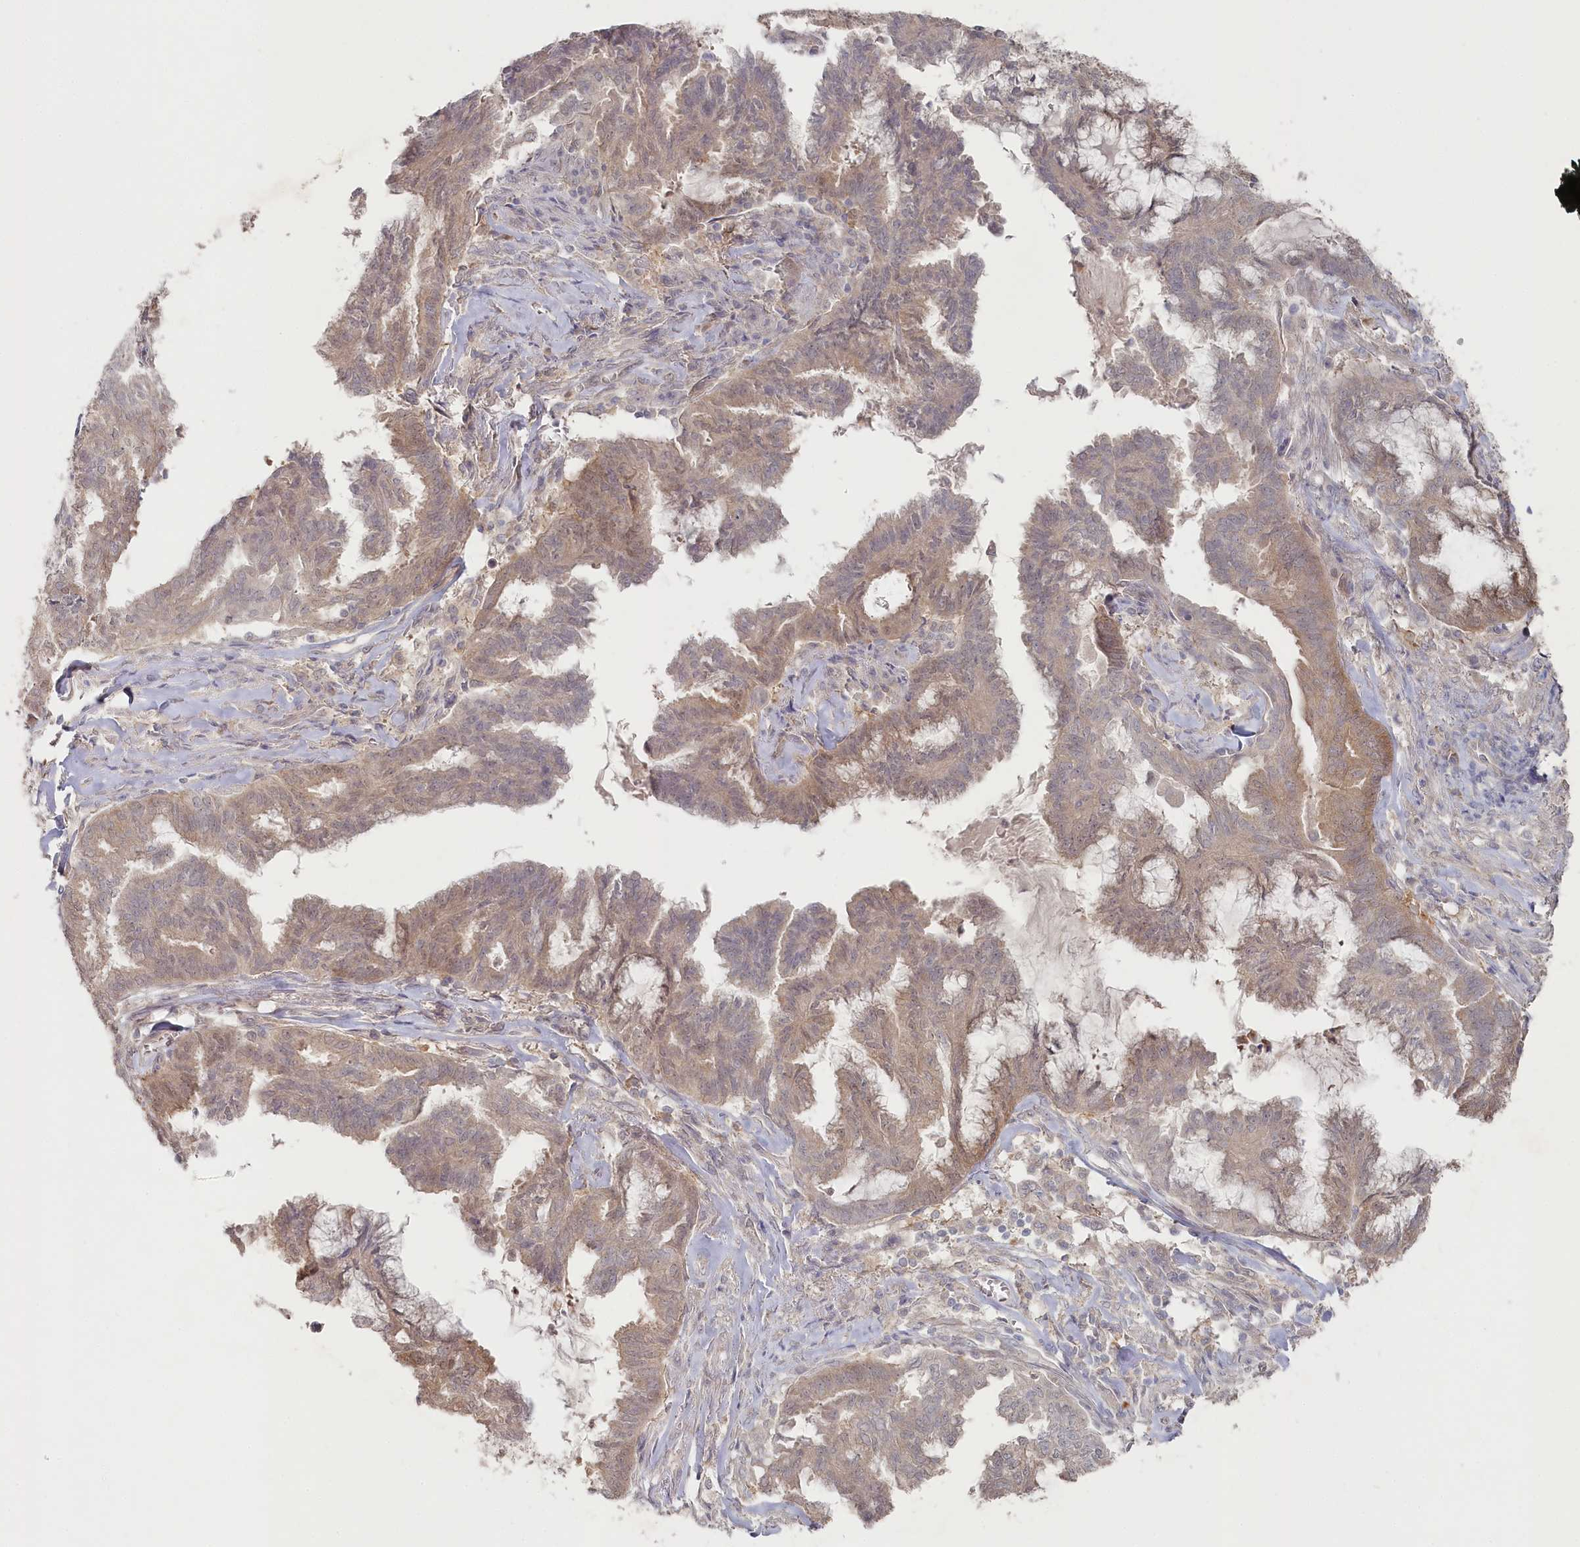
{"staining": {"intensity": "weak", "quantity": ">75%", "location": "cytoplasmic/membranous"}, "tissue": "endometrial cancer", "cell_type": "Tumor cells", "image_type": "cancer", "snomed": [{"axis": "morphology", "description": "Adenocarcinoma, NOS"}, {"axis": "topography", "description": "Endometrium"}], "caption": "This image demonstrates IHC staining of human endometrial adenocarcinoma, with low weak cytoplasmic/membranous positivity in about >75% of tumor cells.", "gene": "TGFBRAP1", "patient": {"sex": "female", "age": 86}}